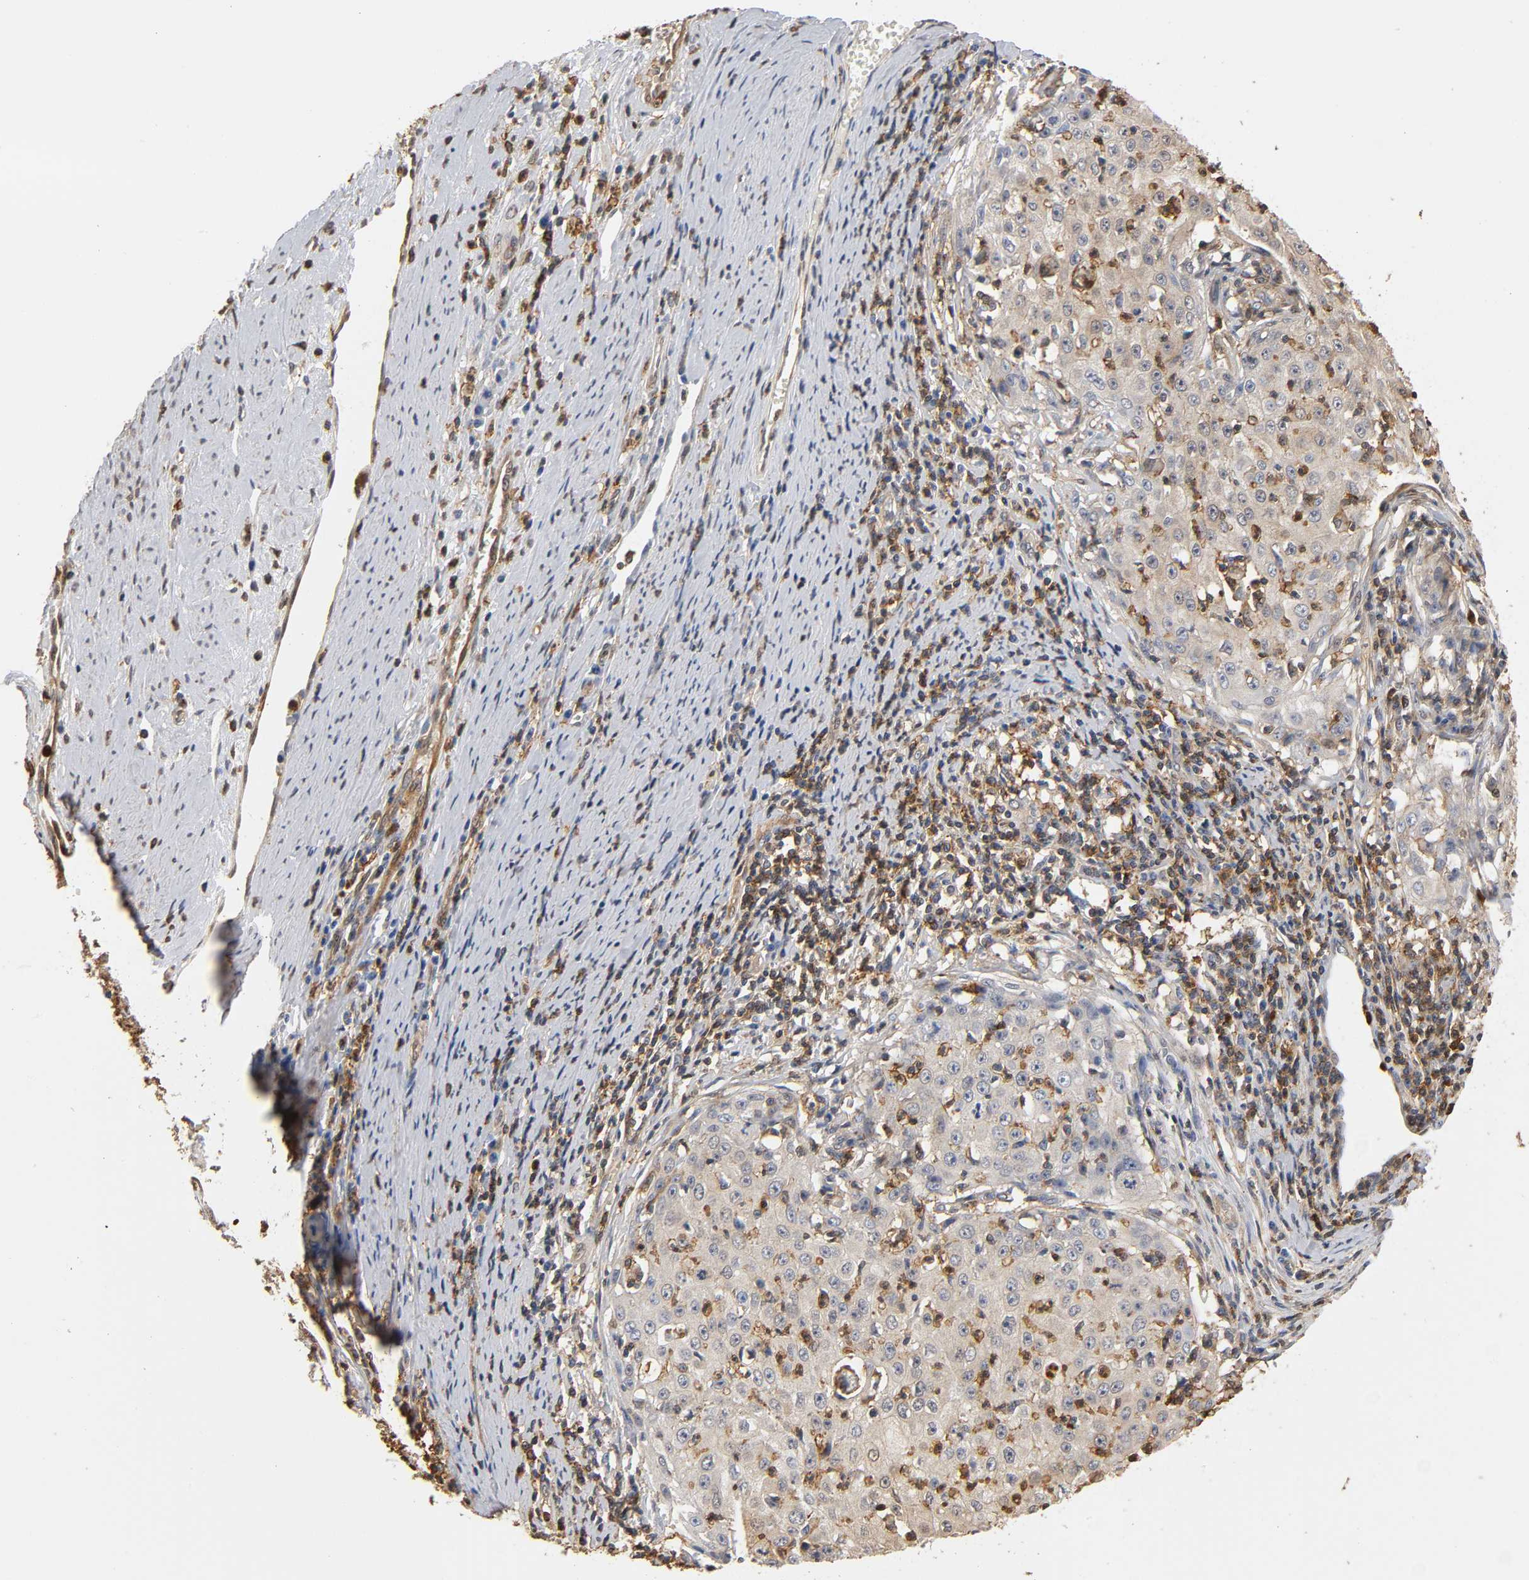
{"staining": {"intensity": "weak", "quantity": ">75%", "location": "cytoplasmic/membranous"}, "tissue": "cervical cancer", "cell_type": "Tumor cells", "image_type": "cancer", "snomed": [{"axis": "morphology", "description": "Squamous cell carcinoma, NOS"}, {"axis": "topography", "description": "Cervix"}], "caption": "Immunohistochemical staining of human cervical squamous cell carcinoma exhibits low levels of weak cytoplasmic/membranous protein expression in about >75% of tumor cells.", "gene": "ANXA11", "patient": {"sex": "female", "age": 27}}